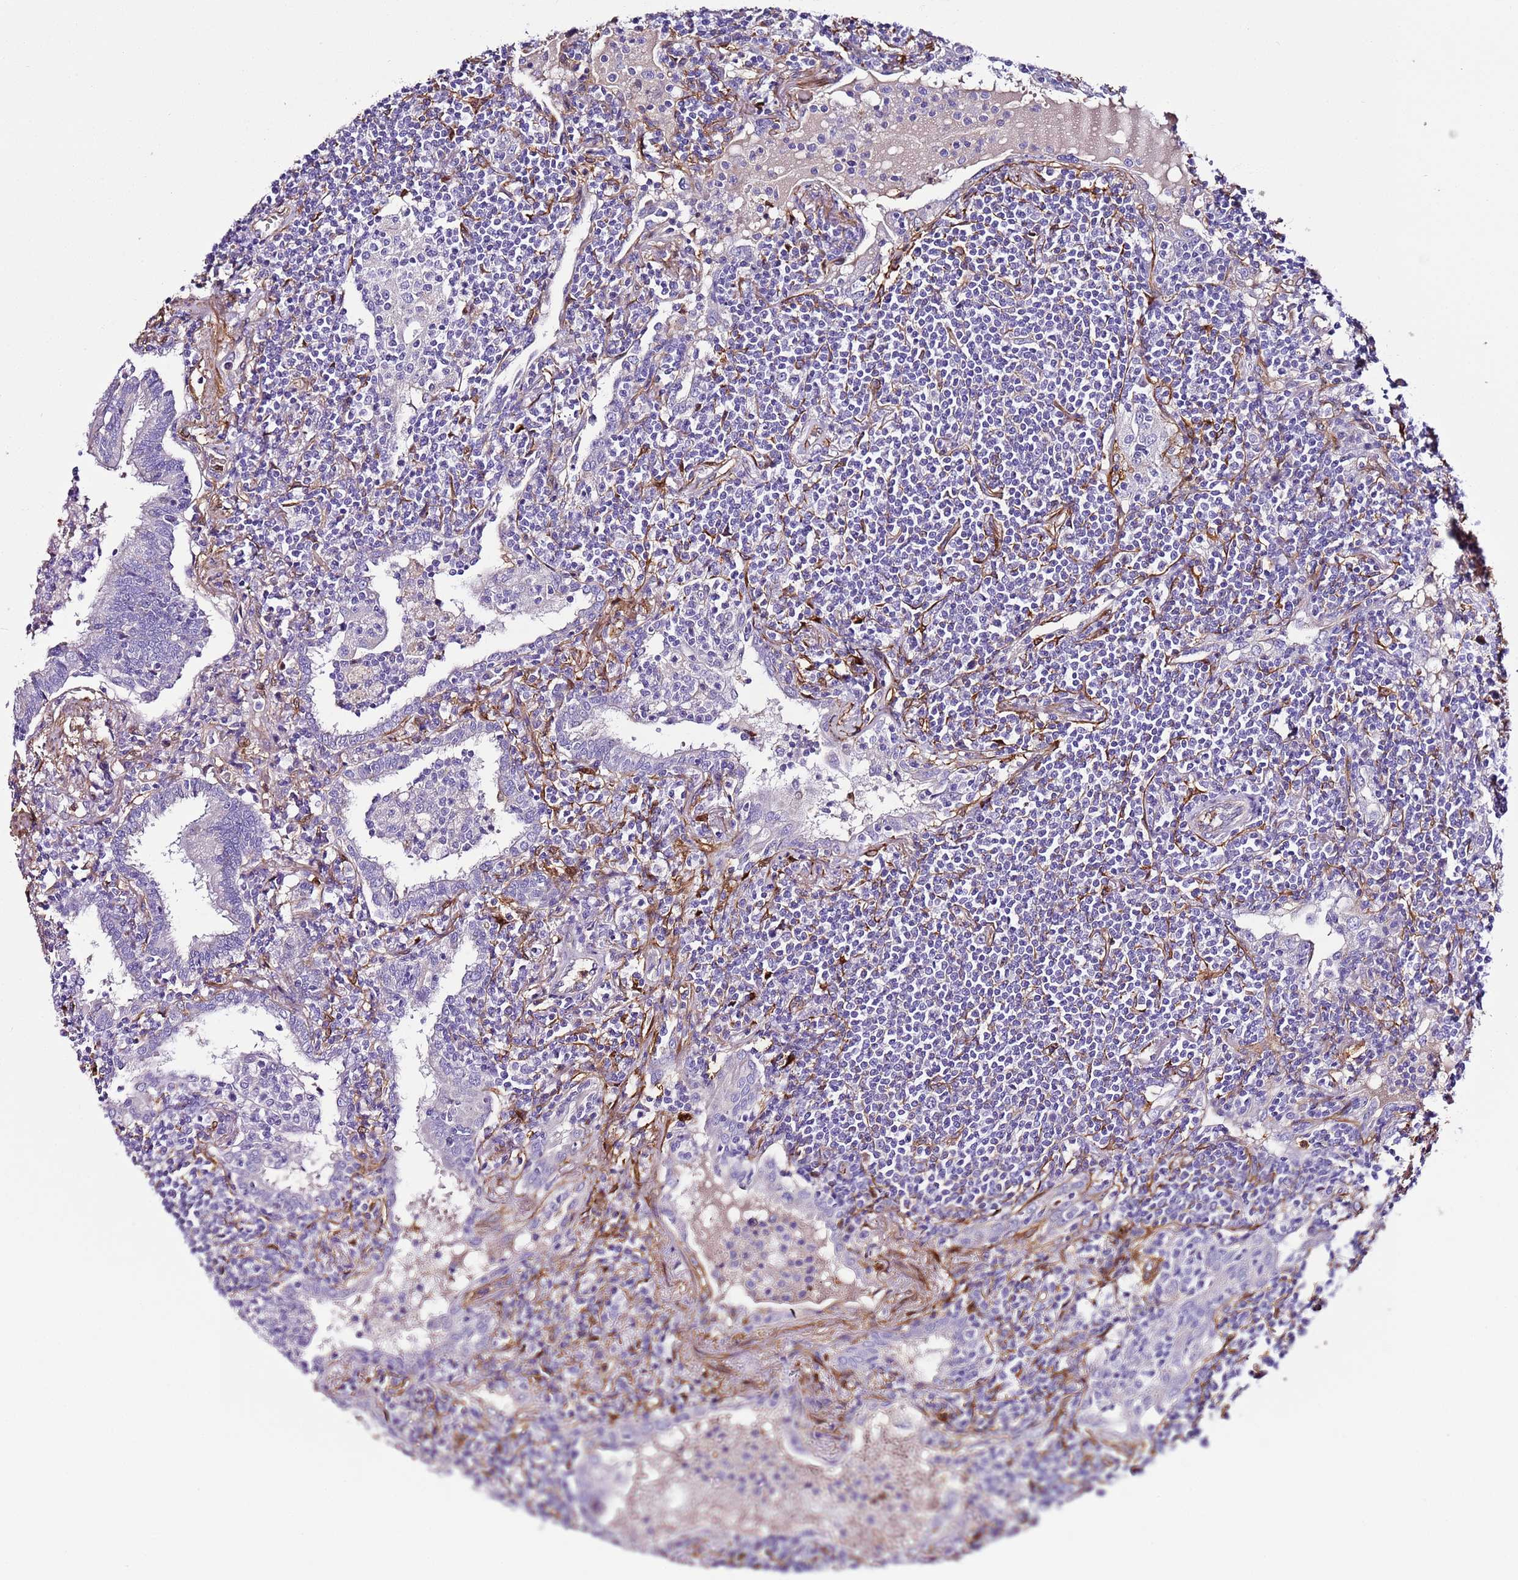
{"staining": {"intensity": "negative", "quantity": "none", "location": "none"}, "tissue": "lymphoma", "cell_type": "Tumor cells", "image_type": "cancer", "snomed": [{"axis": "morphology", "description": "Malignant lymphoma, non-Hodgkin's type, Low grade"}, {"axis": "topography", "description": "Lung"}], "caption": "DAB (3,3'-diaminobenzidine) immunohistochemical staining of malignant lymphoma, non-Hodgkin's type (low-grade) exhibits no significant expression in tumor cells.", "gene": "FAM174C", "patient": {"sex": "female", "age": 71}}